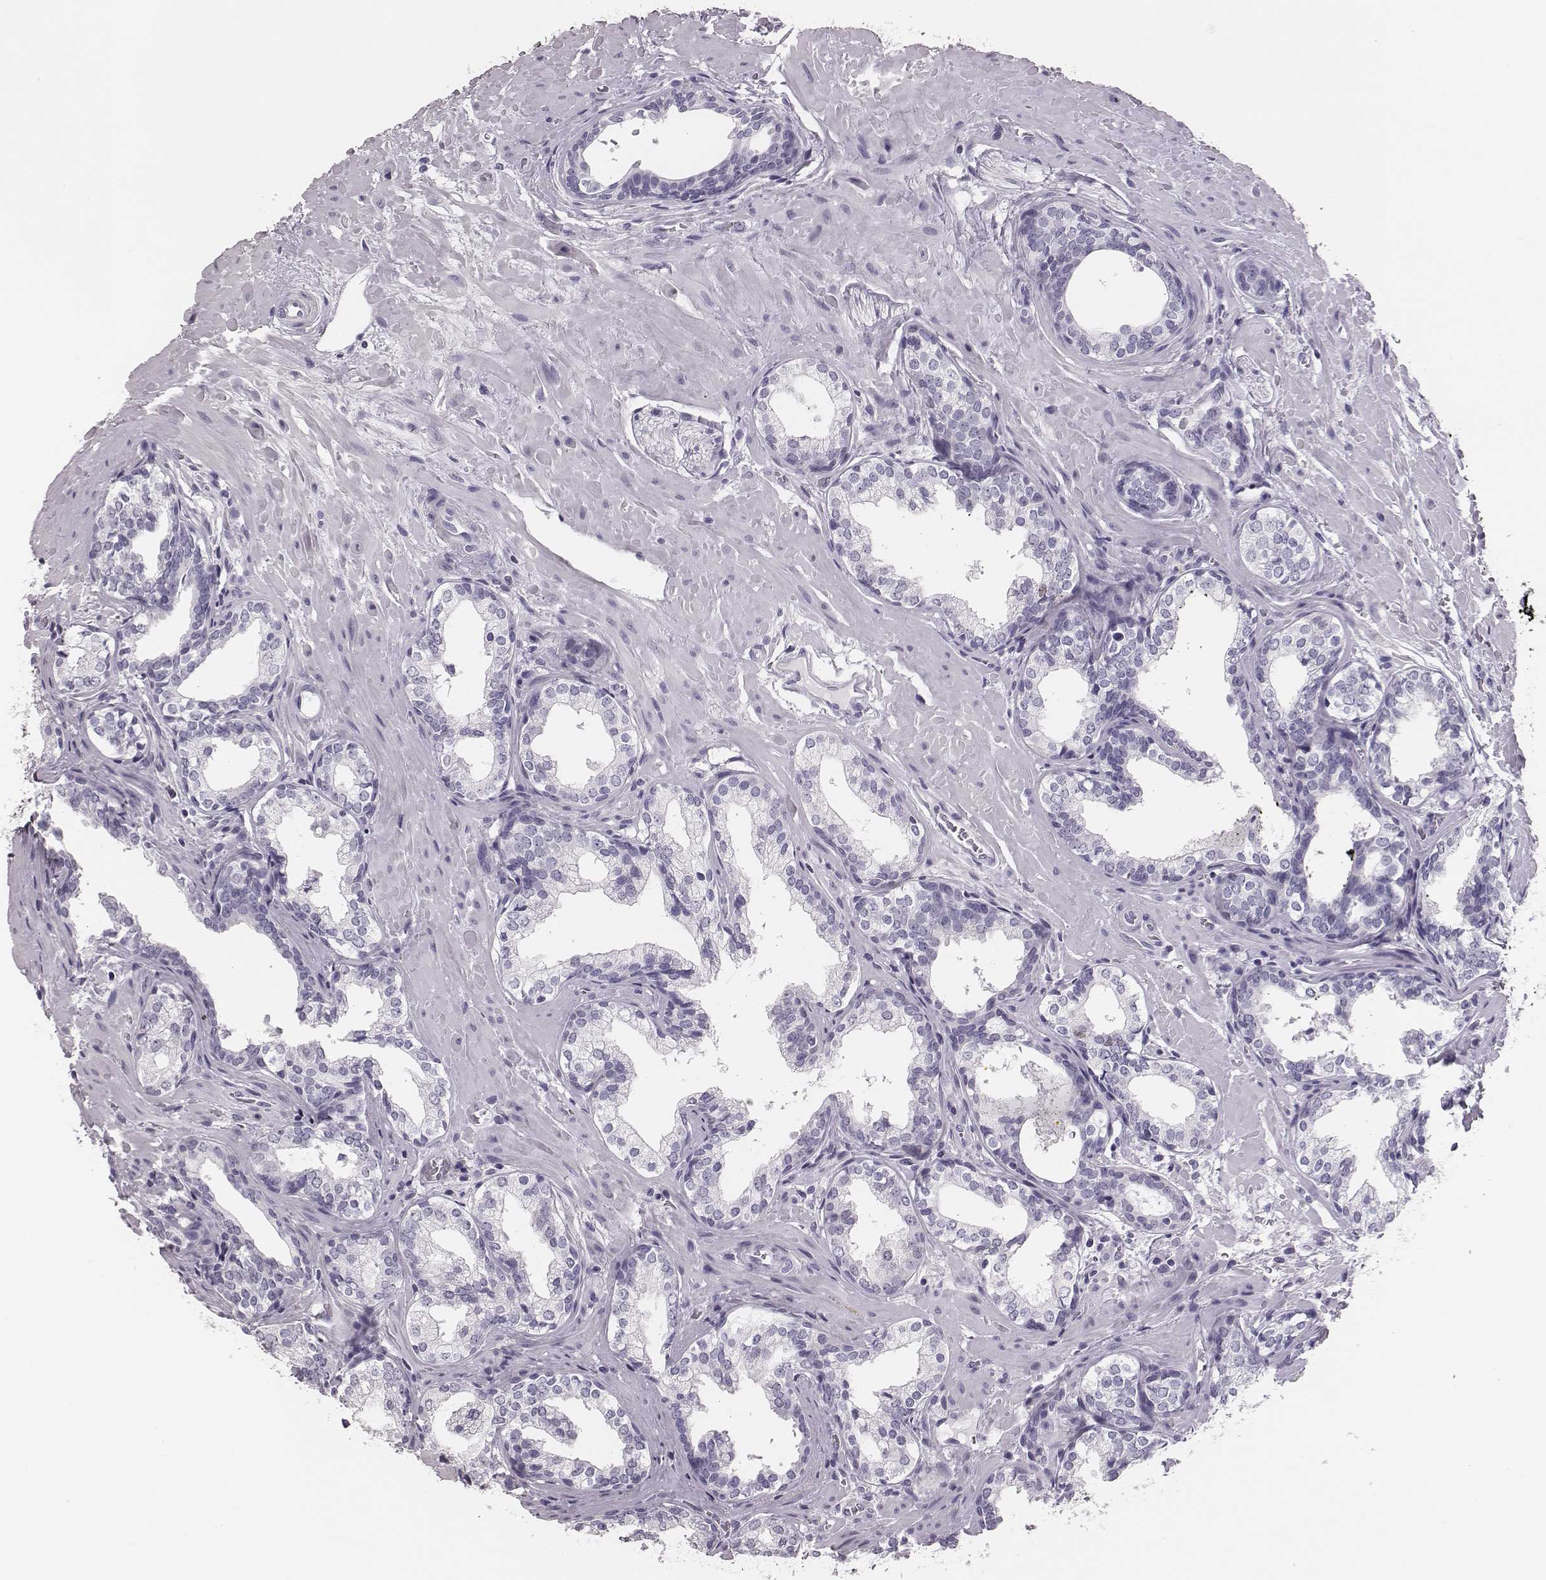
{"staining": {"intensity": "negative", "quantity": "none", "location": "none"}, "tissue": "prostate cancer", "cell_type": "Tumor cells", "image_type": "cancer", "snomed": [{"axis": "morphology", "description": "Adenocarcinoma, NOS"}, {"axis": "topography", "description": "Prostate"}], "caption": "Immunohistochemistry (IHC) photomicrograph of neoplastic tissue: human prostate cancer stained with DAB displays no significant protein staining in tumor cells.", "gene": "H1-6", "patient": {"sex": "male", "age": 66}}